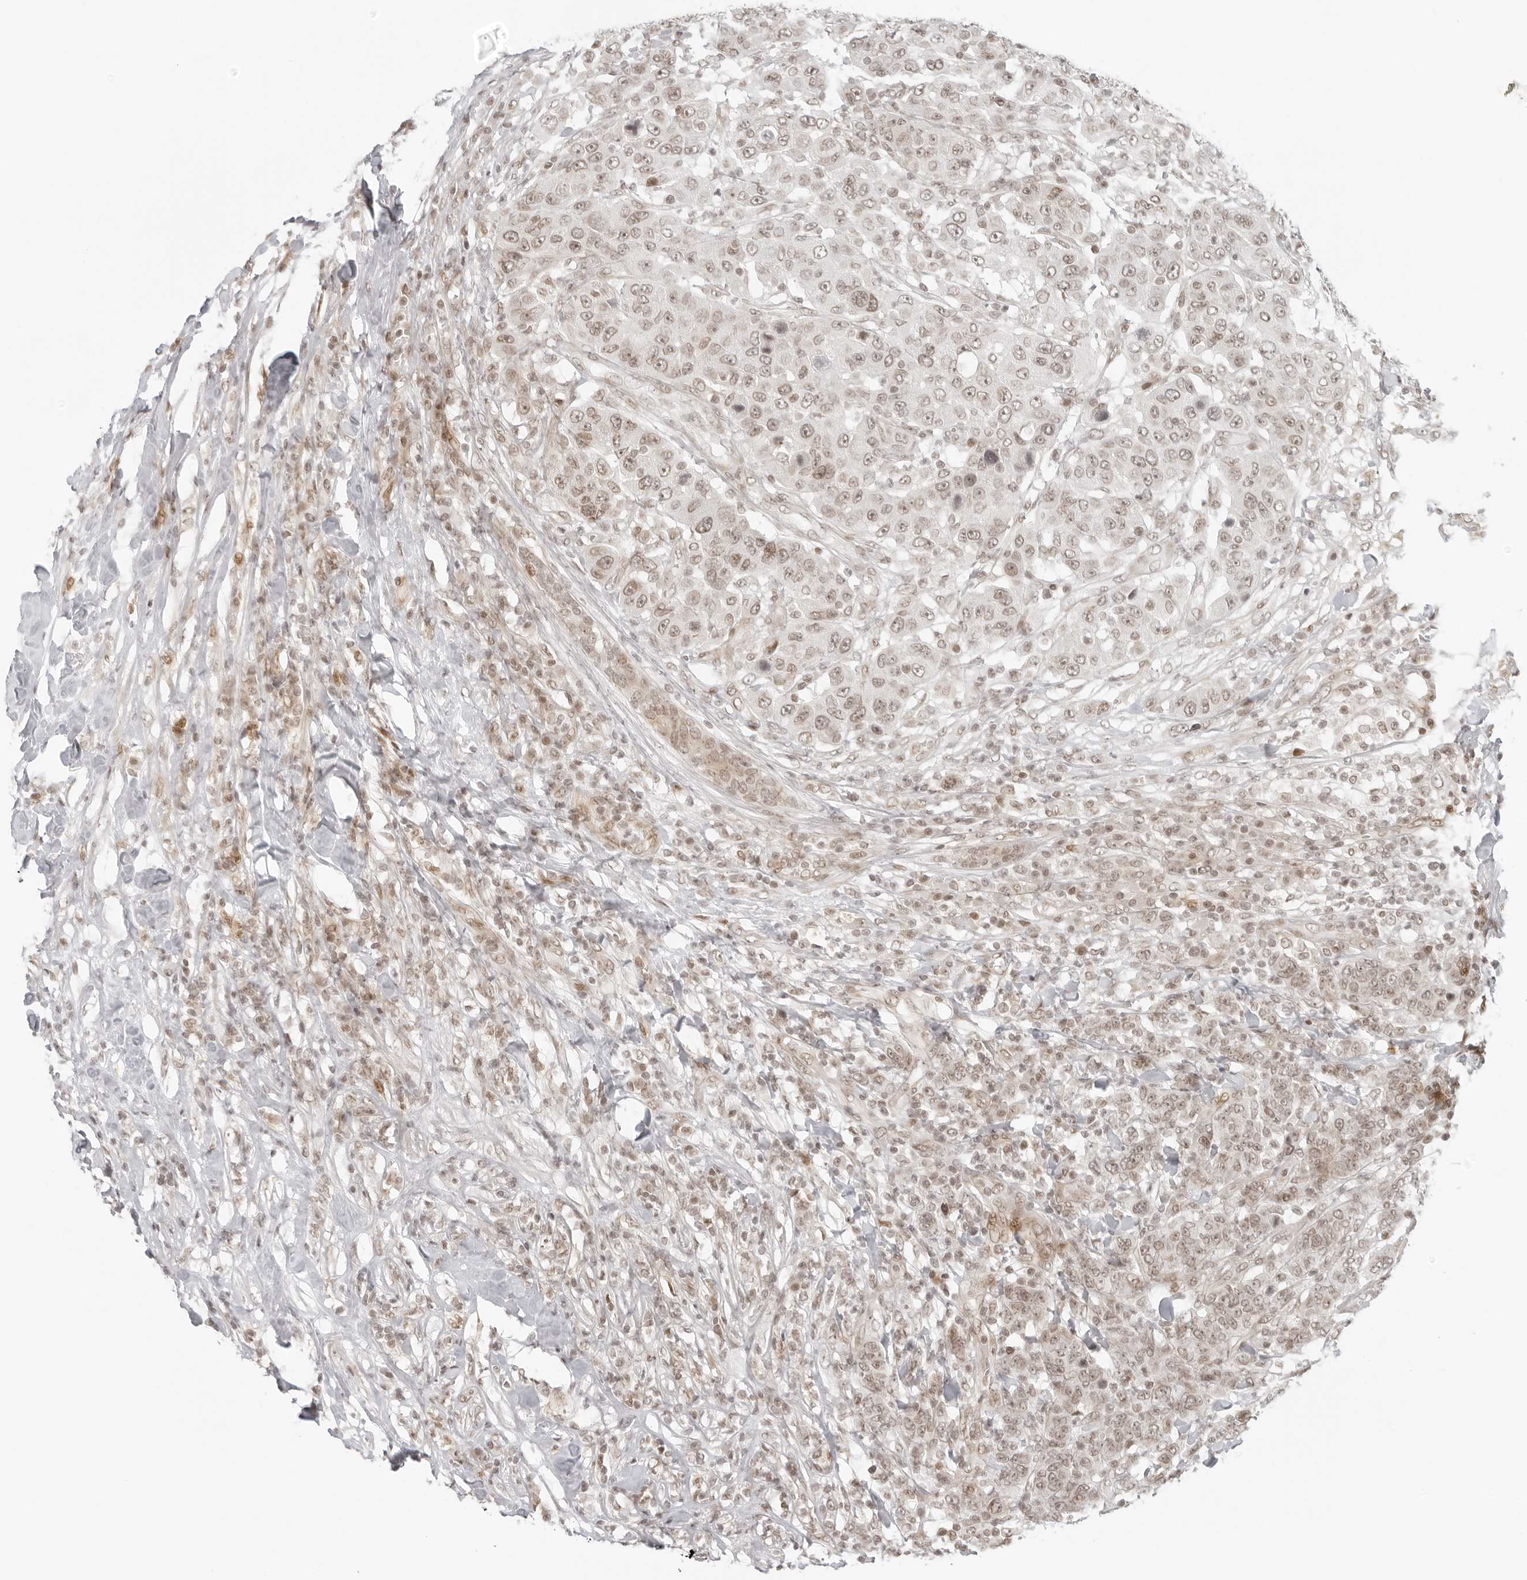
{"staining": {"intensity": "weak", "quantity": ">75%", "location": "nuclear"}, "tissue": "breast cancer", "cell_type": "Tumor cells", "image_type": "cancer", "snomed": [{"axis": "morphology", "description": "Duct carcinoma"}, {"axis": "topography", "description": "Breast"}], "caption": "This is an image of immunohistochemistry staining of breast cancer (infiltrating ductal carcinoma), which shows weak staining in the nuclear of tumor cells.", "gene": "ZNF407", "patient": {"sex": "female", "age": 37}}